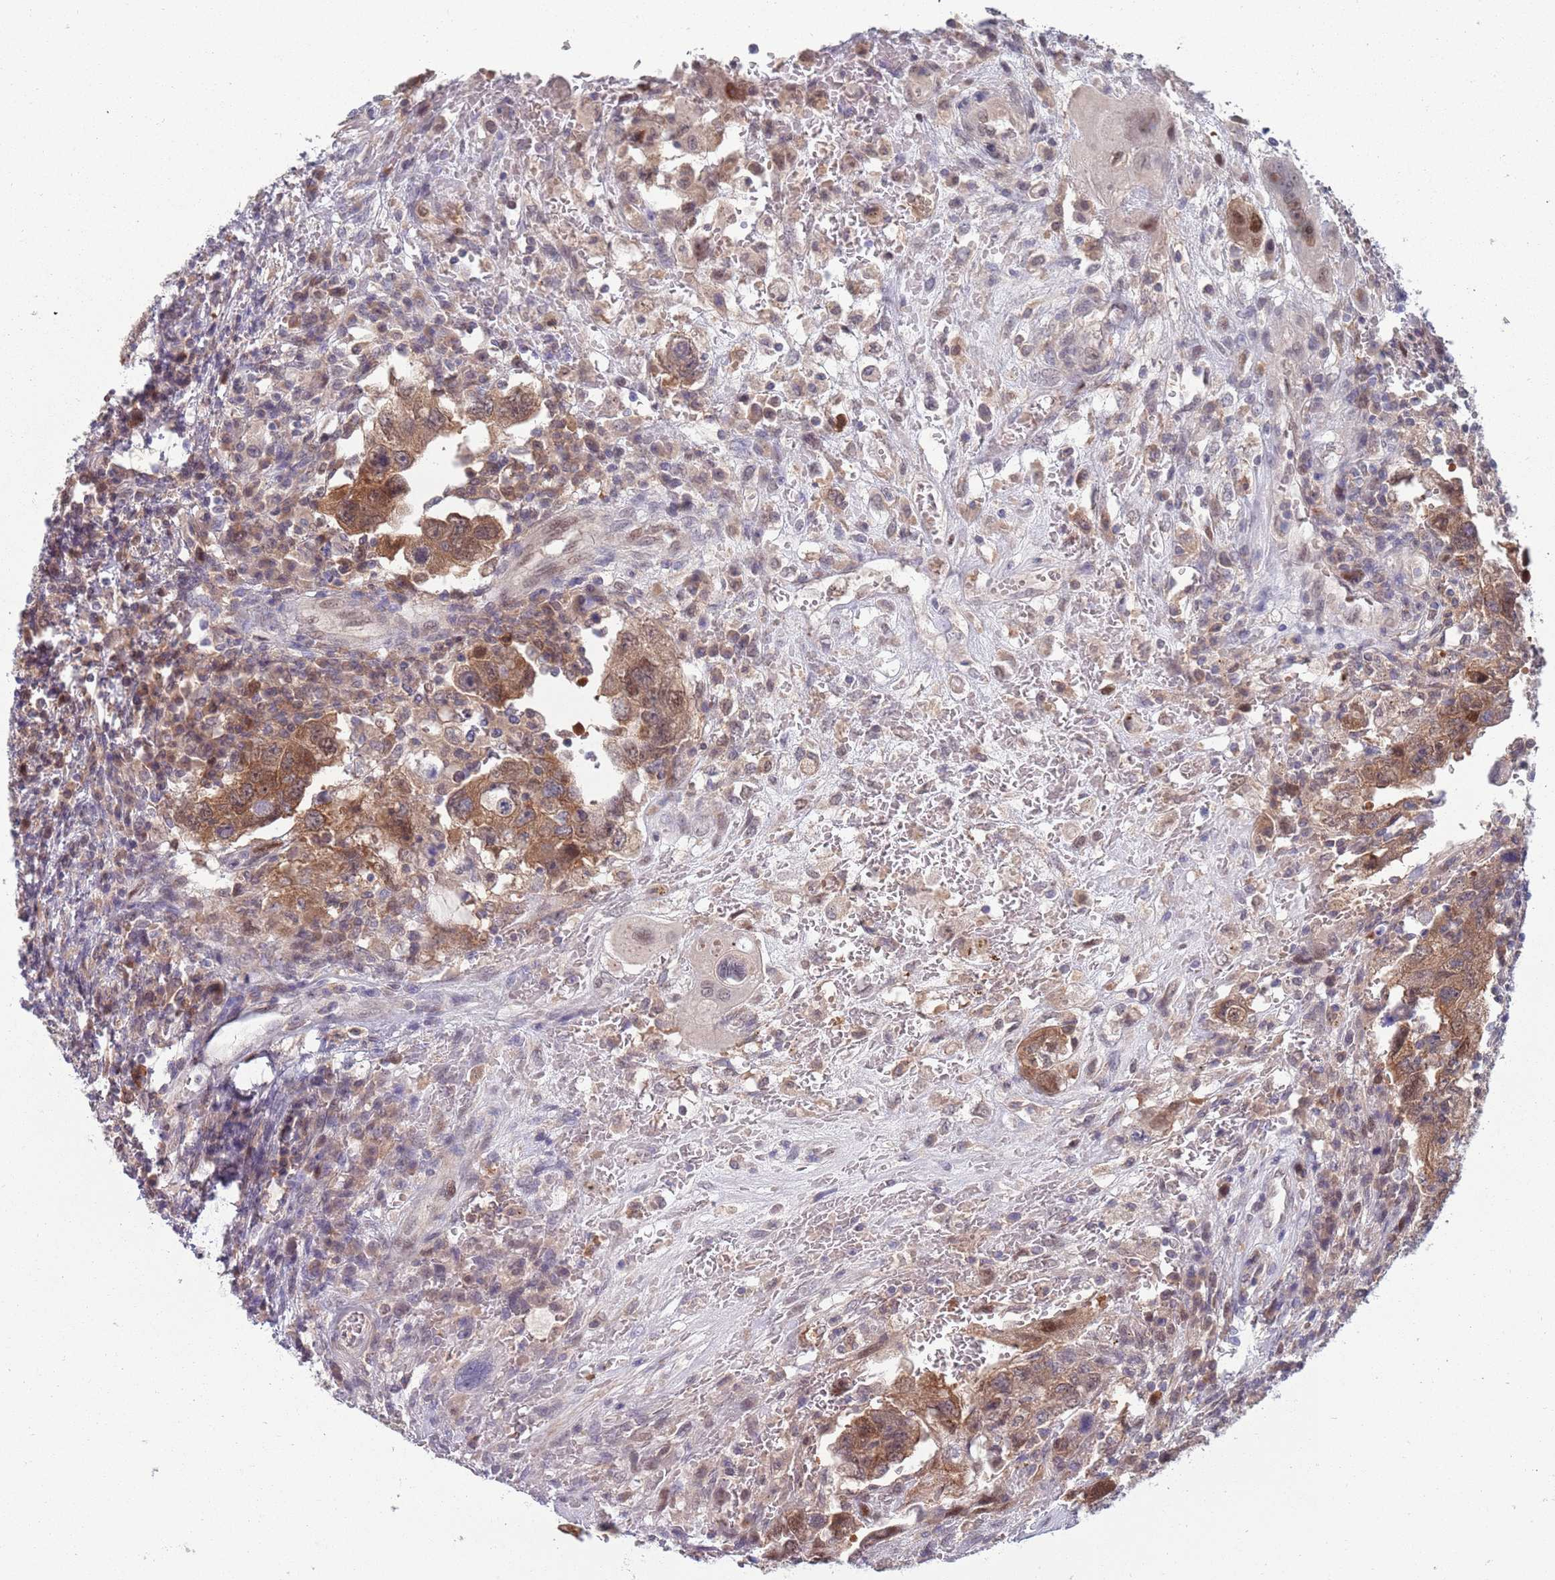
{"staining": {"intensity": "moderate", "quantity": ">75%", "location": "cytoplasmic/membranous"}, "tissue": "testis cancer", "cell_type": "Tumor cells", "image_type": "cancer", "snomed": [{"axis": "morphology", "description": "Carcinoma, Embryonal, NOS"}, {"axis": "topography", "description": "Testis"}], "caption": "Testis cancer stained for a protein demonstrates moderate cytoplasmic/membranous positivity in tumor cells. The protein of interest is shown in brown color, while the nuclei are stained blue.", "gene": "CLNS1A", "patient": {"sex": "male", "age": 26}}